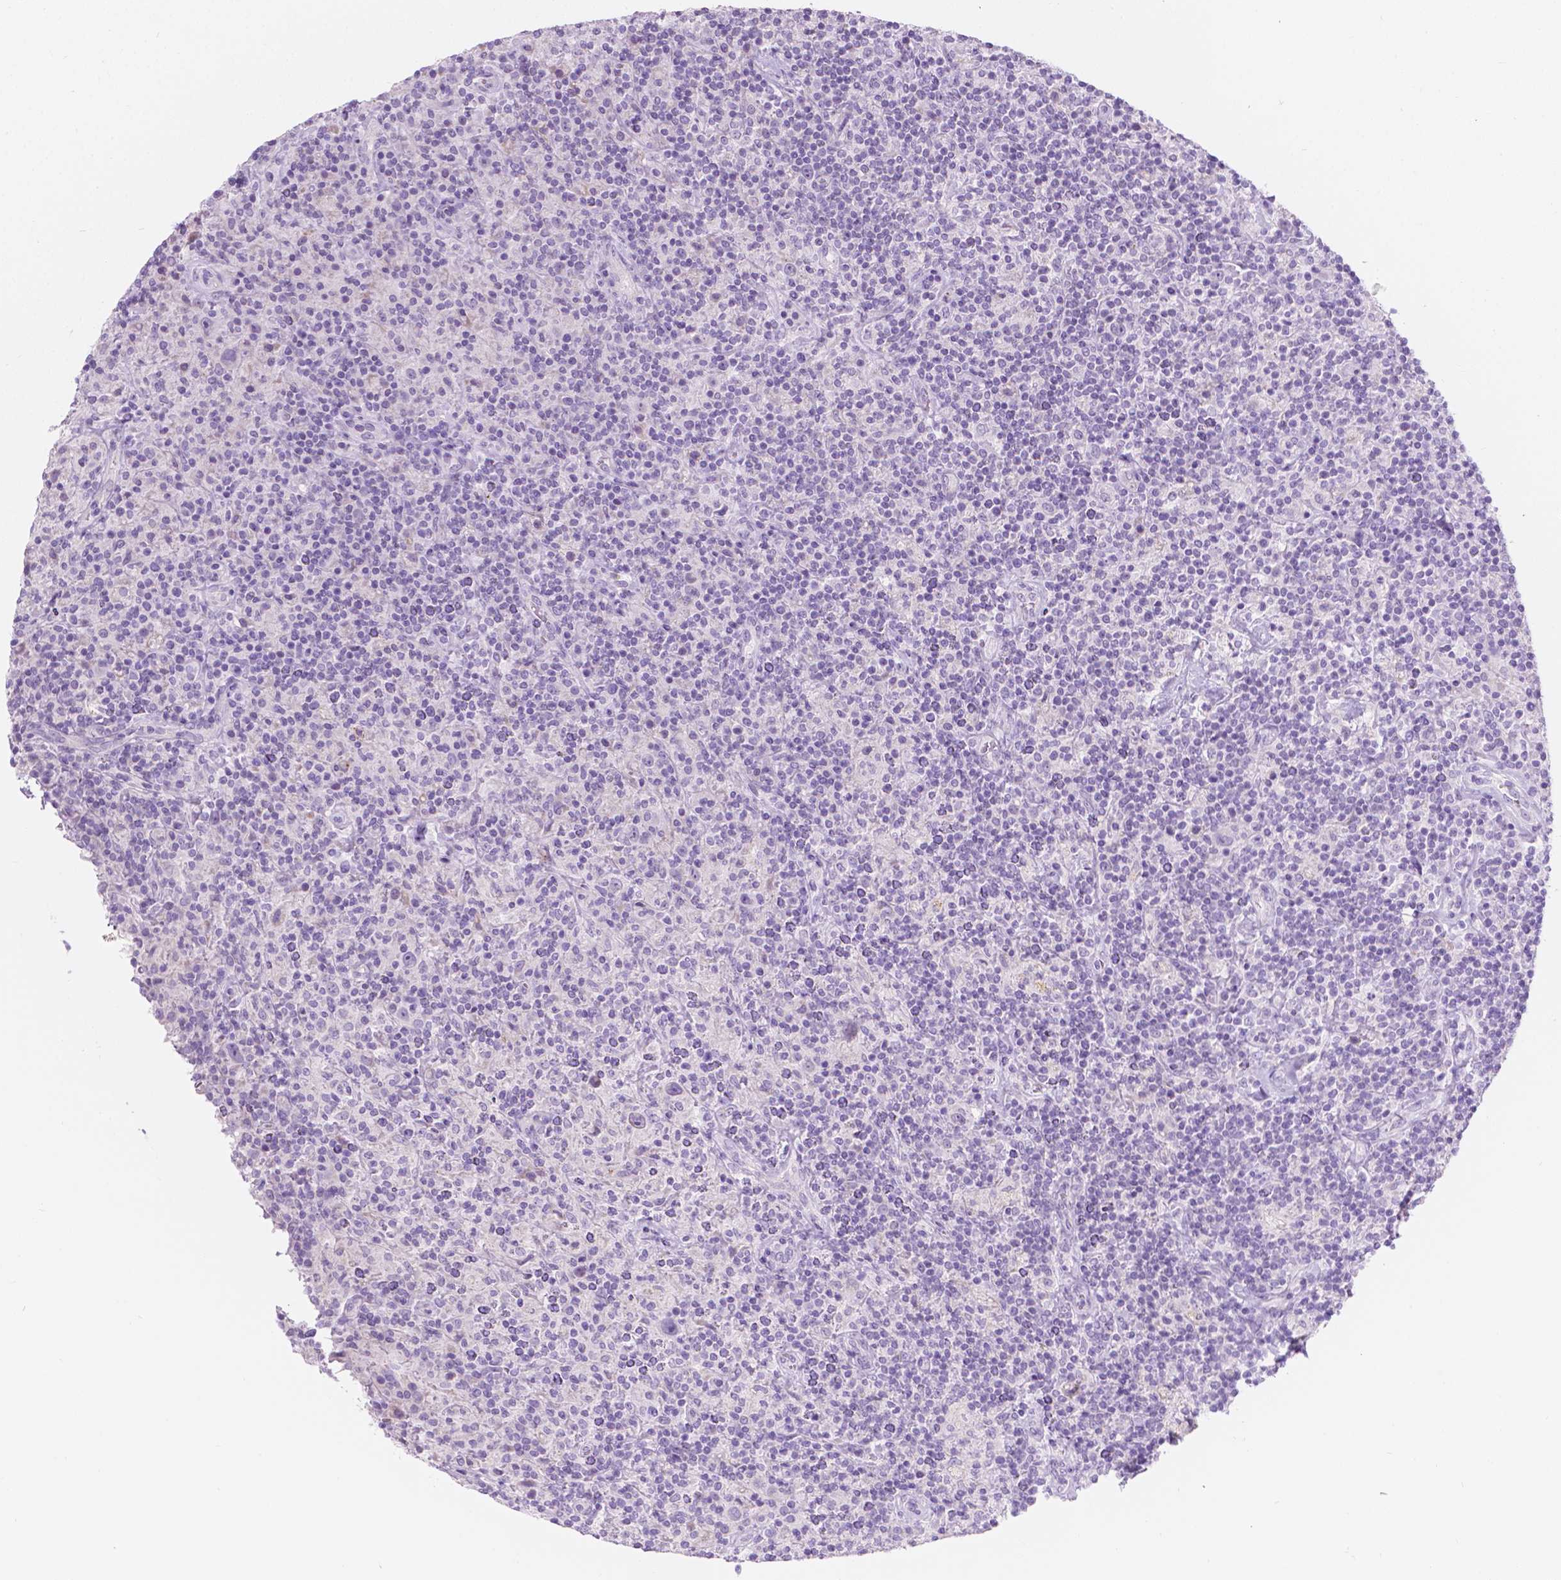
{"staining": {"intensity": "negative", "quantity": "none", "location": "none"}, "tissue": "lymphoma", "cell_type": "Tumor cells", "image_type": "cancer", "snomed": [{"axis": "morphology", "description": "Hodgkin's disease, NOS"}, {"axis": "topography", "description": "Lymph node"}], "caption": "Immunohistochemical staining of lymphoma demonstrates no significant positivity in tumor cells.", "gene": "NOS1AP", "patient": {"sex": "male", "age": 70}}